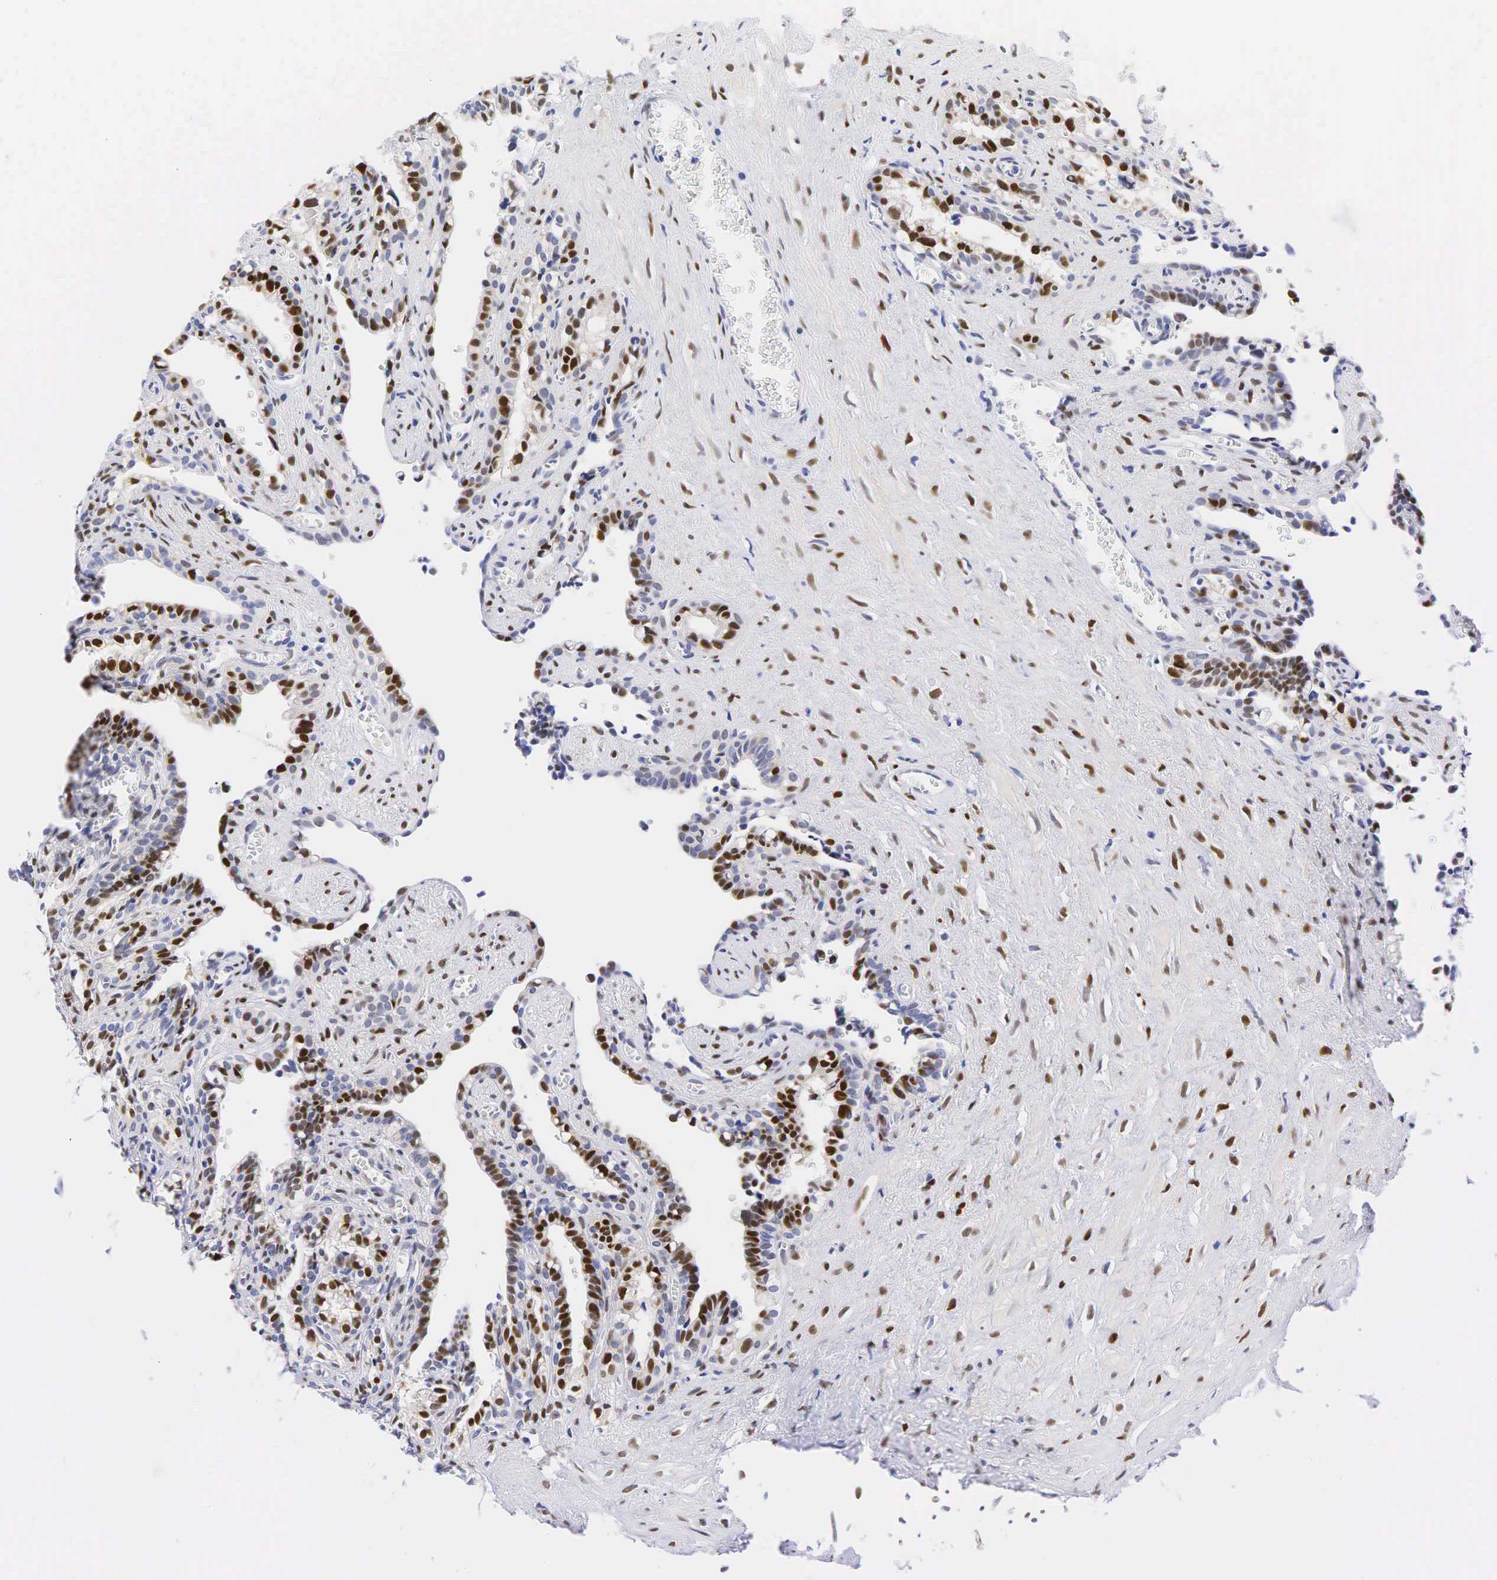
{"staining": {"intensity": "strong", "quantity": ">75%", "location": "nuclear"}, "tissue": "seminal vesicle", "cell_type": "Glandular cells", "image_type": "normal", "snomed": [{"axis": "morphology", "description": "Normal tissue, NOS"}, {"axis": "topography", "description": "Seminal veicle"}], "caption": "A brown stain labels strong nuclear positivity of a protein in glandular cells of benign human seminal vesicle.", "gene": "AR", "patient": {"sex": "male", "age": 60}}